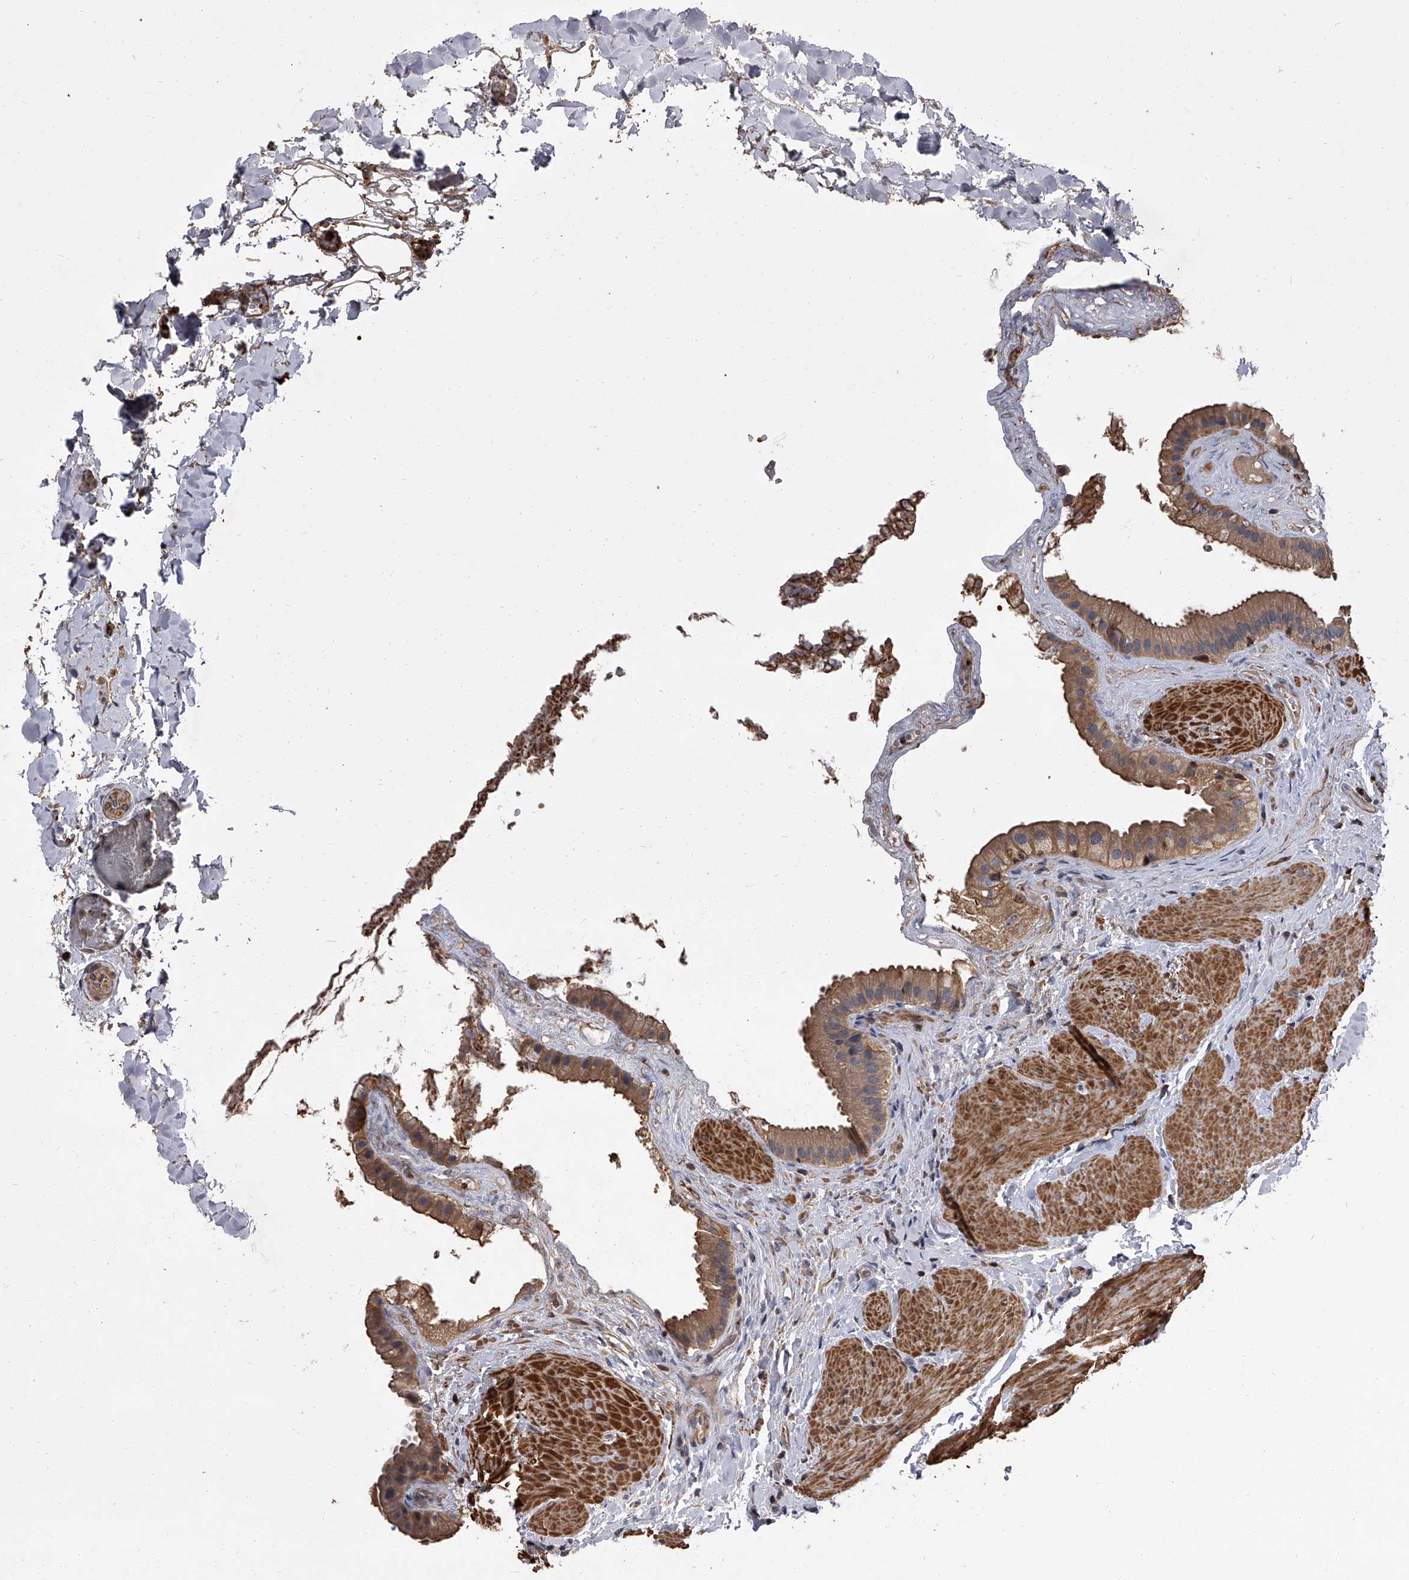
{"staining": {"intensity": "moderate", "quantity": ">75%", "location": "cytoplasmic/membranous"}, "tissue": "gallbladder", "cell_type": "Glandular cells", "image_type": "normal", "snomed": [{"axis": "morphology", "description": "Normal tissue, NOS"}, {"axis": "topography", "description": "Gallbladder"}], "caption": "A photomicrograph showing moderate cytoplasmic/membranous expression in approximately >75% of glandular cells in unremarkable gallbladder, as visualized by brown immunohistochemical staining.", "gene": "STK36", "patient": {"sex": "male", "age": 55}}